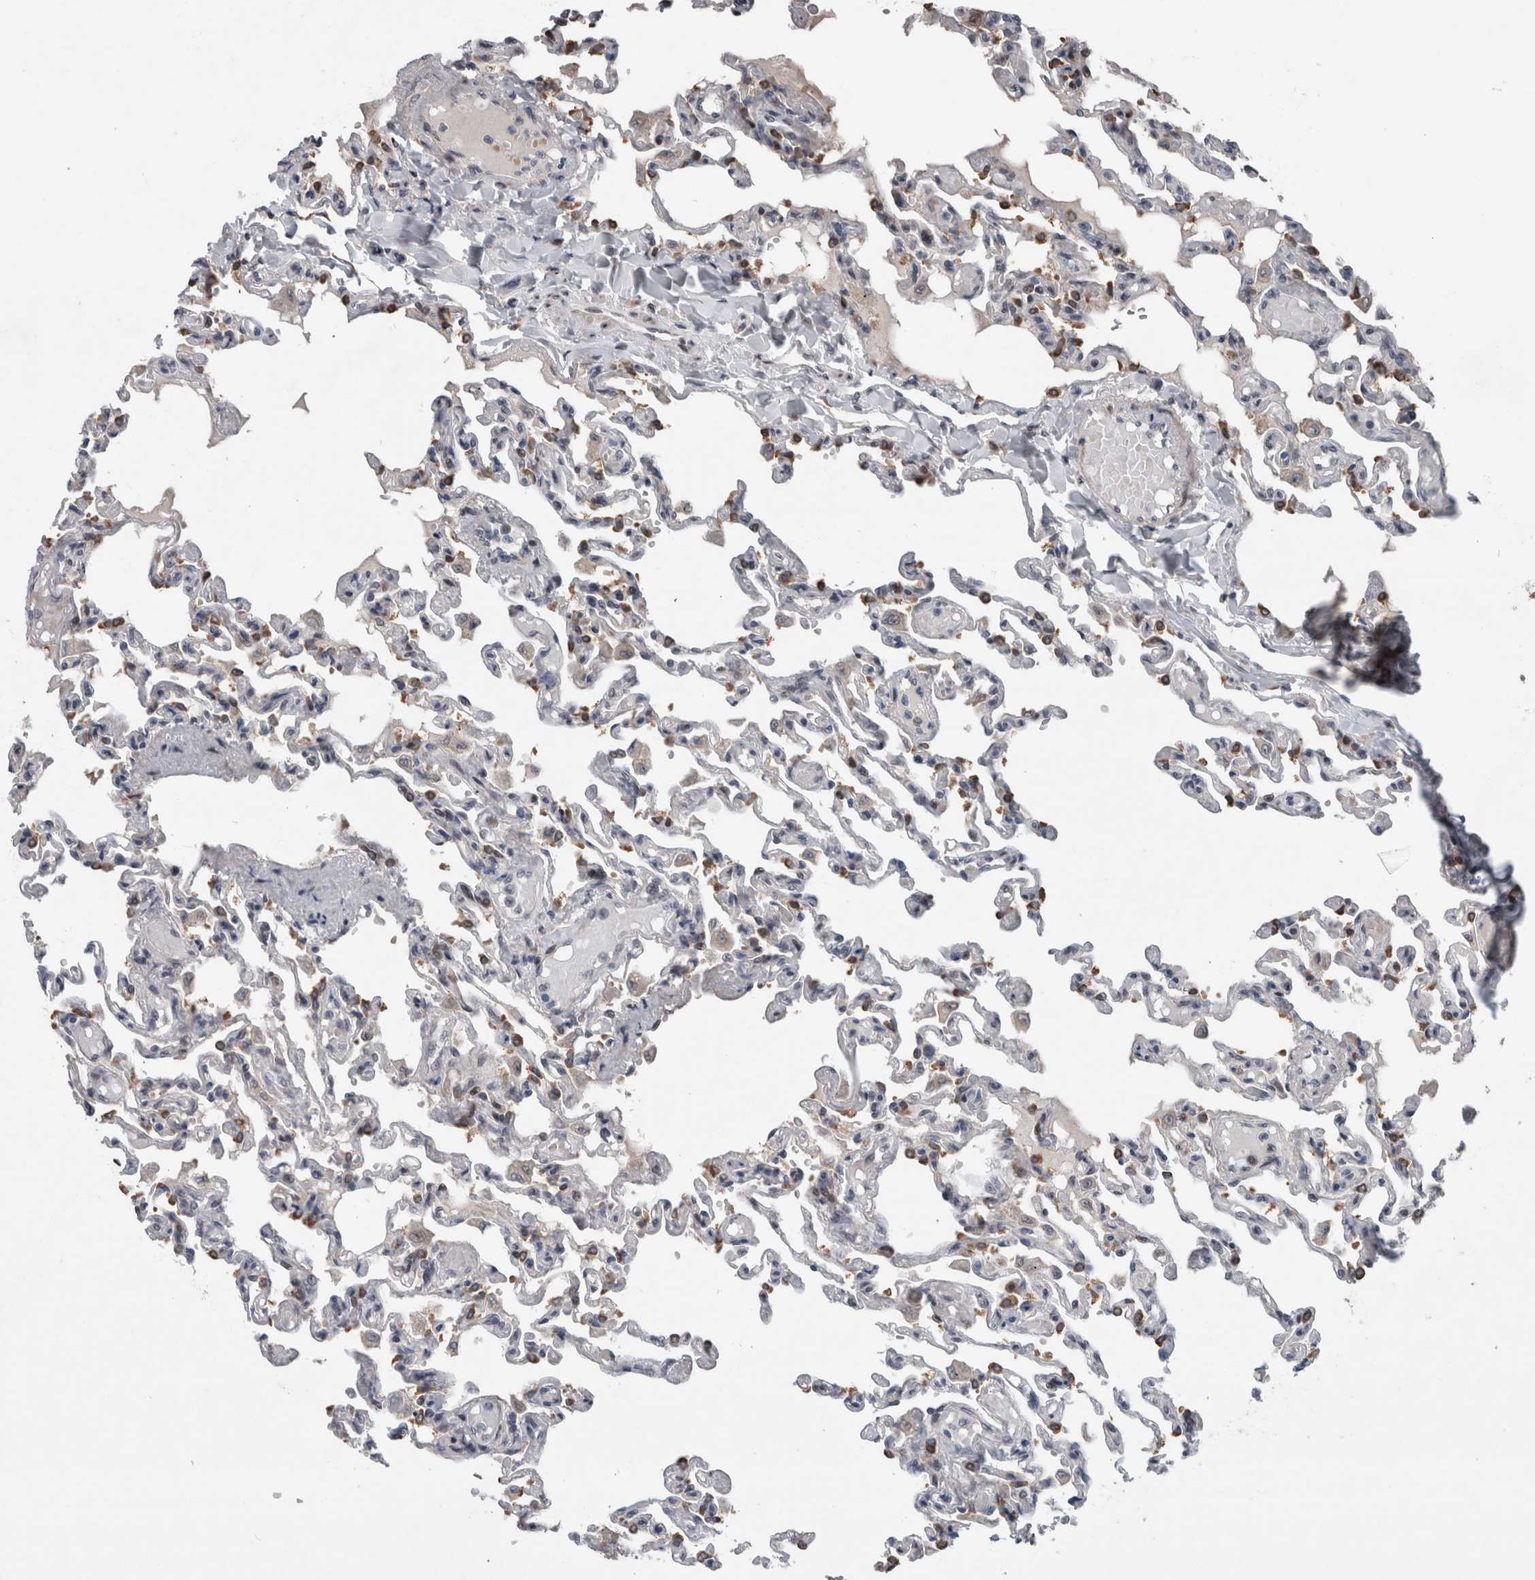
{"staining": {"intensity": "moderate", "quantity": "25%-75%", "location": "cytoplasmic/membranous"}, "tissue": "lung", "cell_type": "Alveolar cells", "image_type": "normal", "snomed": [{"axis": "morphology", "description": "Normal tissue, NOS"}, {"axis": "topography", "description": "Lung"}], "caption": "Immunohistochemistry (IHC) of normal lung exhibits medium levels of moderate cytoplasmic/membranous positivity in about 25%-75% of alveolar cells.", "gene": "GIMAP6", "patient": {"sex": "male", "age": 21}}